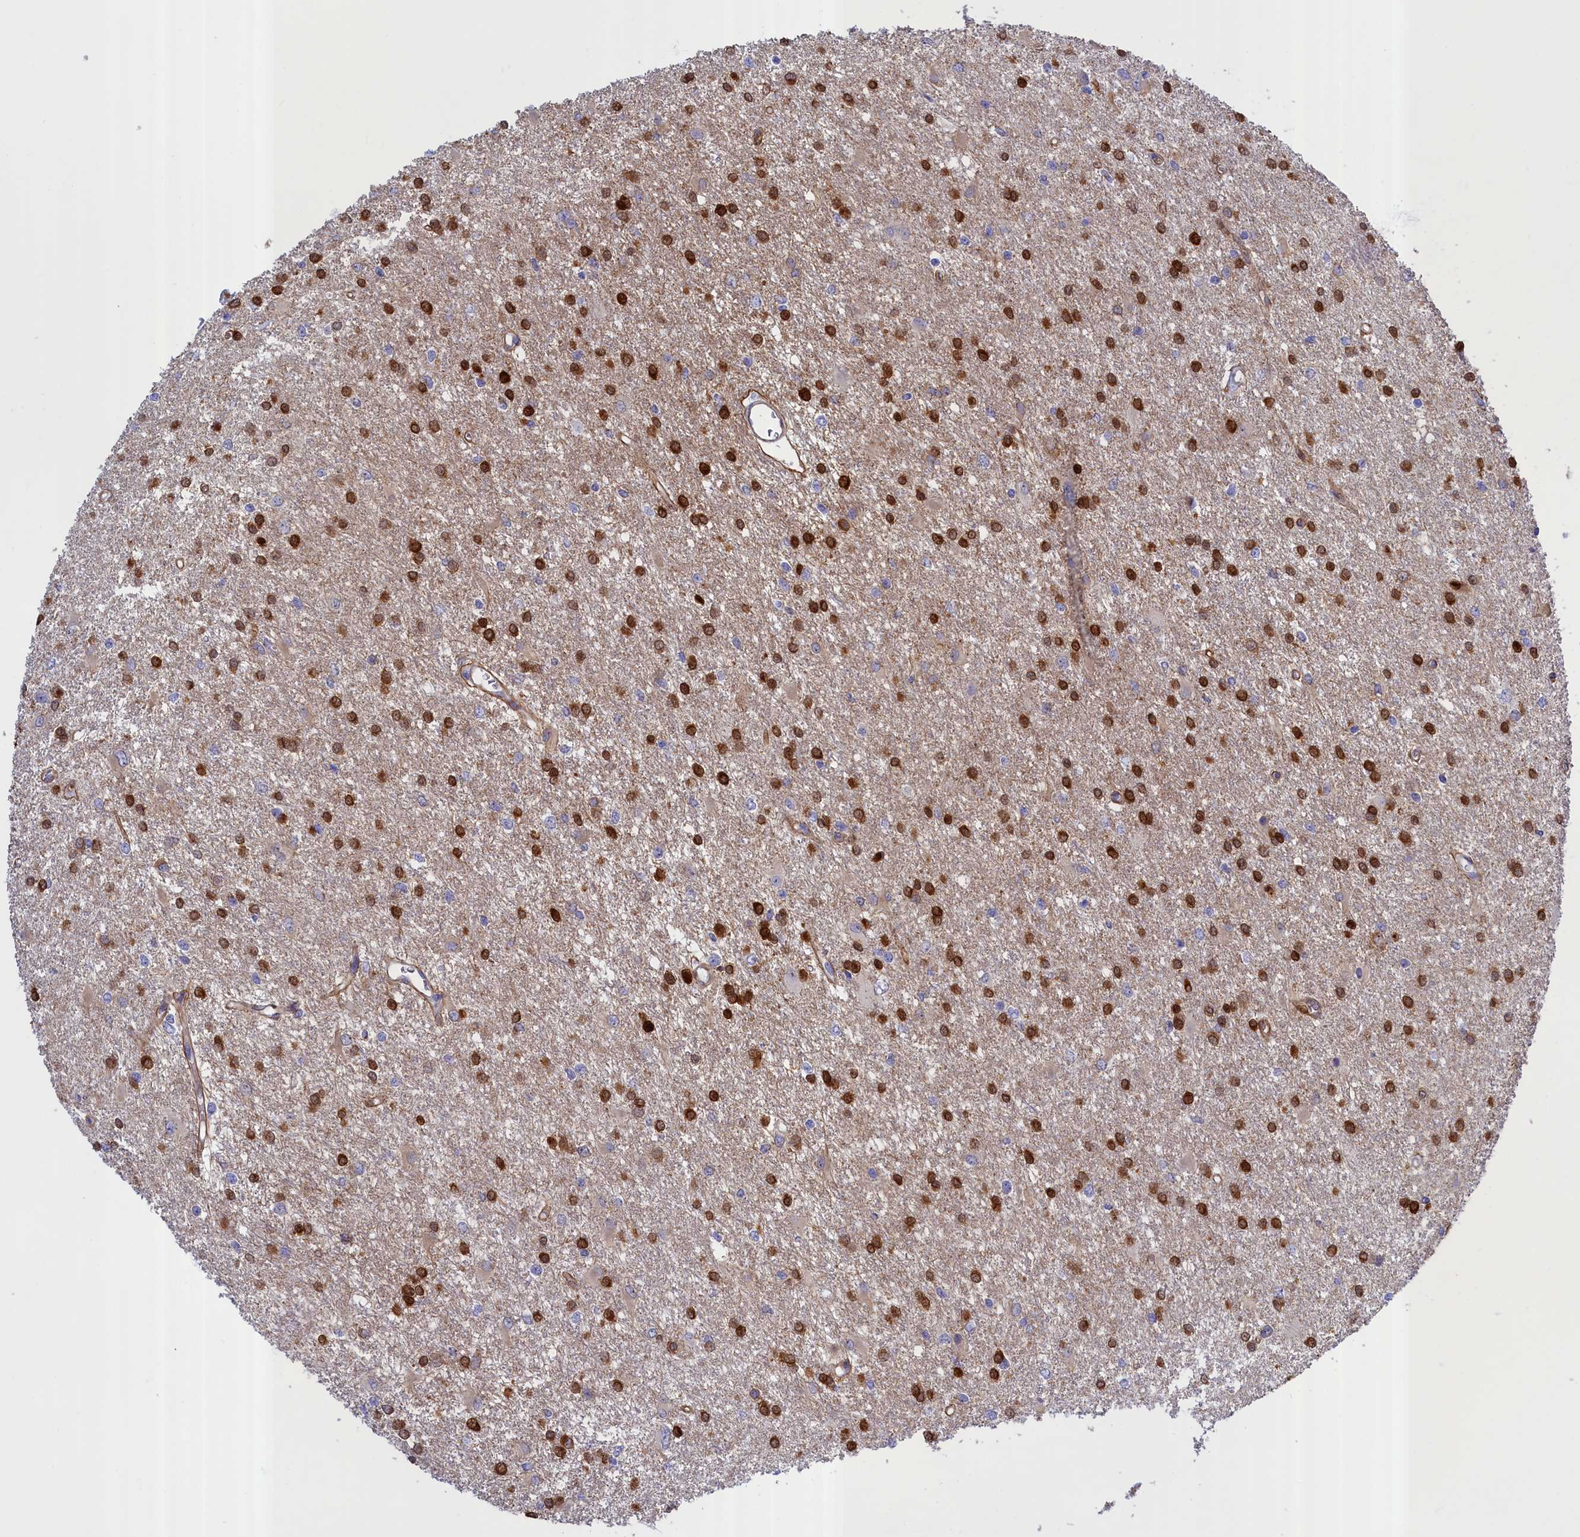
{"staining": {"intensity": "strong", "quantity": "25%-75%", "location": "cytoplasmic/membranous,nuclear"}, "tissue": "glioma", "cell_type": "Tumor cells", "image_type": "cancer", "snomed": [{"axis": "morphology", "description": "Glioma, malignant, High grade"}, {"axis": "topography", "description": "Brain"}], "caption": "The immunohistochemical stain shows strong cytoplasmic/membranous and nuclear expression in tumor cells of malignant glioma (high-grade) tissue.", "gene": "ABCC12", "patient": {"sex": "female", "age": 50}}